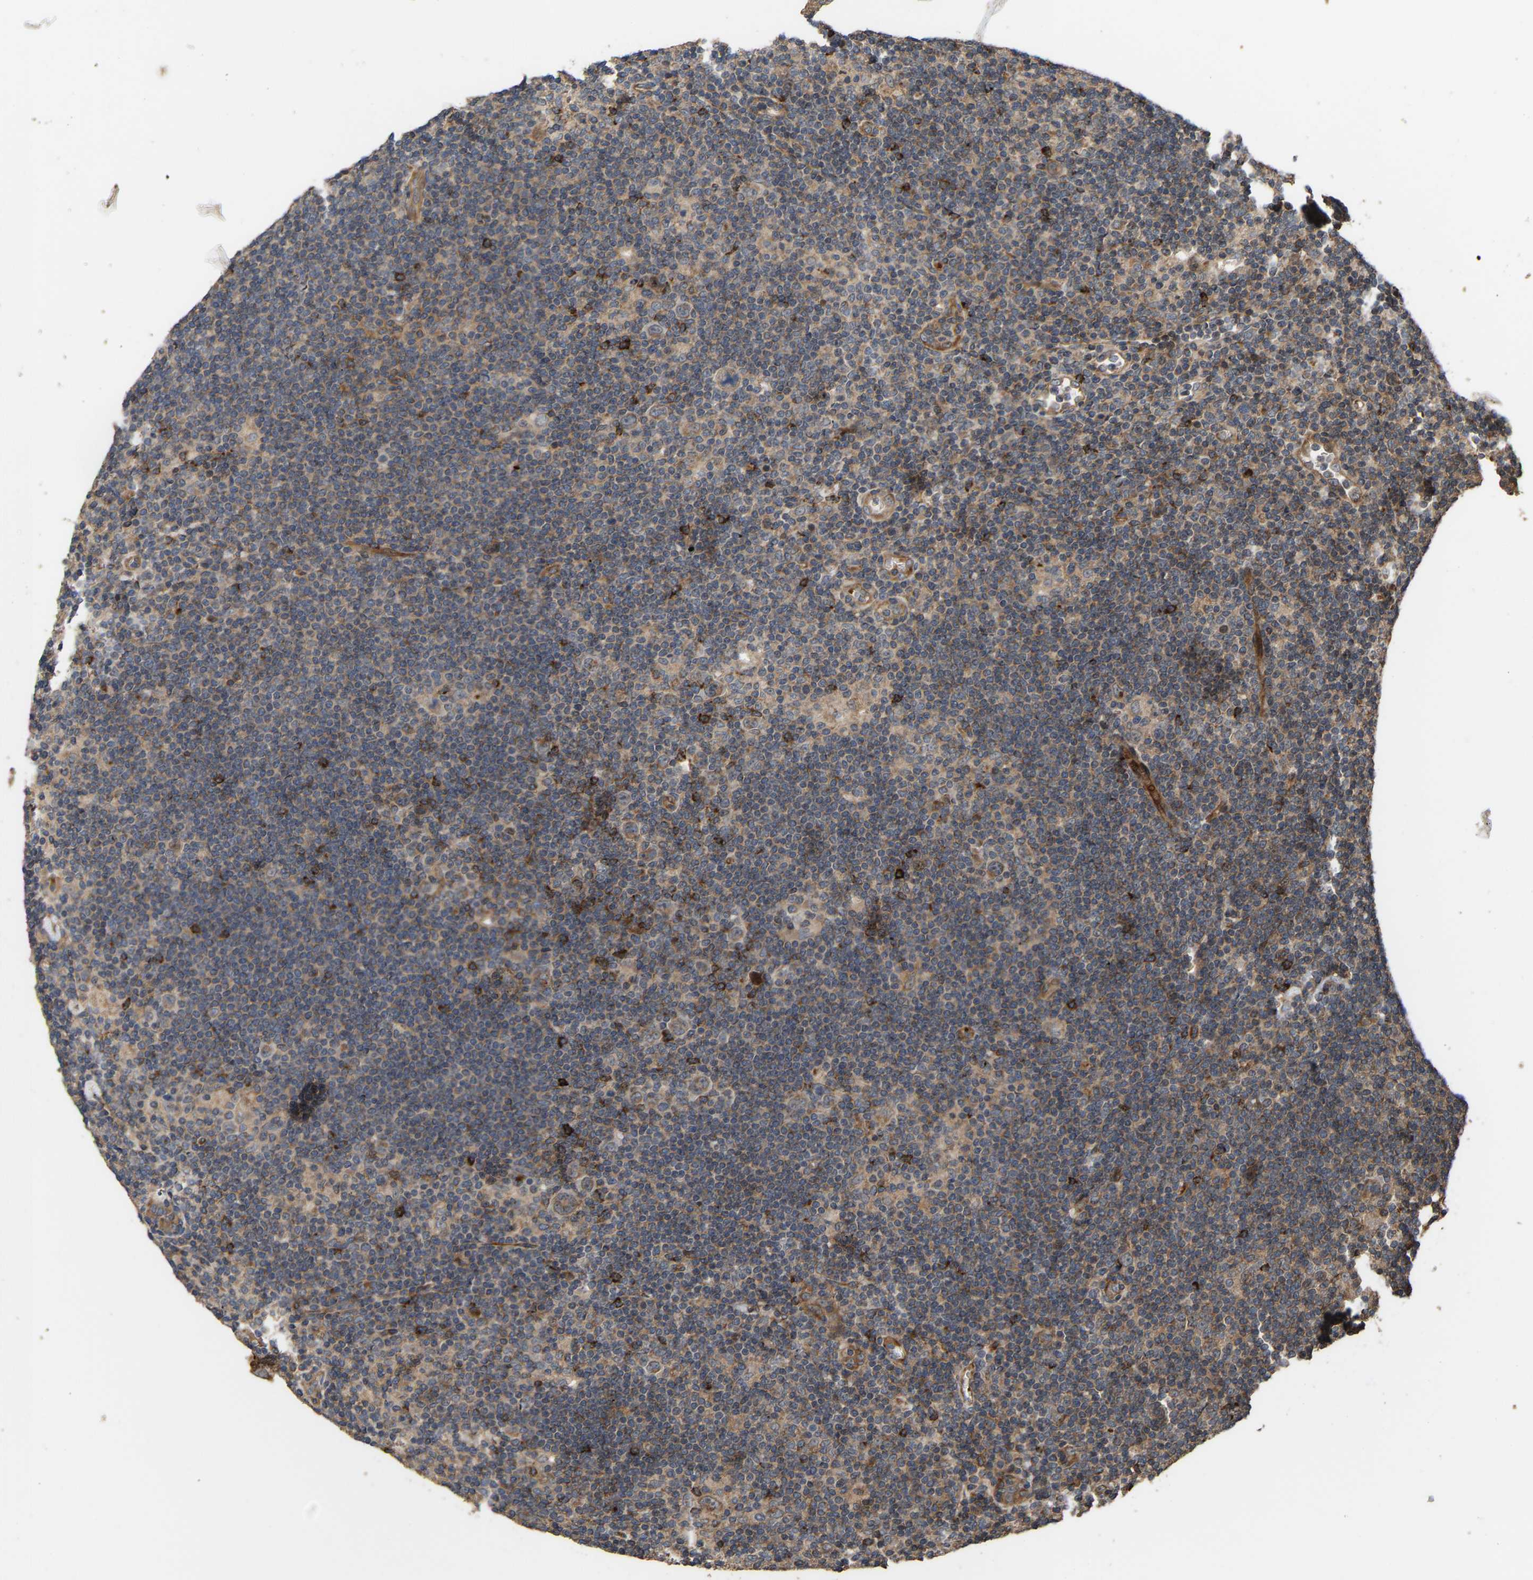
{"staining": {"intensity": "weak", "quantity": "25%-75%", "location": "cytoplasmic/membranous"}, "tissue": "lymphoma", "cell_type": "Tumor cells", "image_type": "cancer", "snomed": [{"axis": "morphology", "description": "Hodgkin's disease, NOS"}, {"axis": "topography", "description": "Lymph node"}], "caption": "About 25%-75% of tumor cells in human Hodgkin's disease show weak cytoplasmic/membranous protein positivity as visualized by brown immunohistochemical staining.", "gene": "STAU1", "patient": {"sex": "female", "age": 57}}